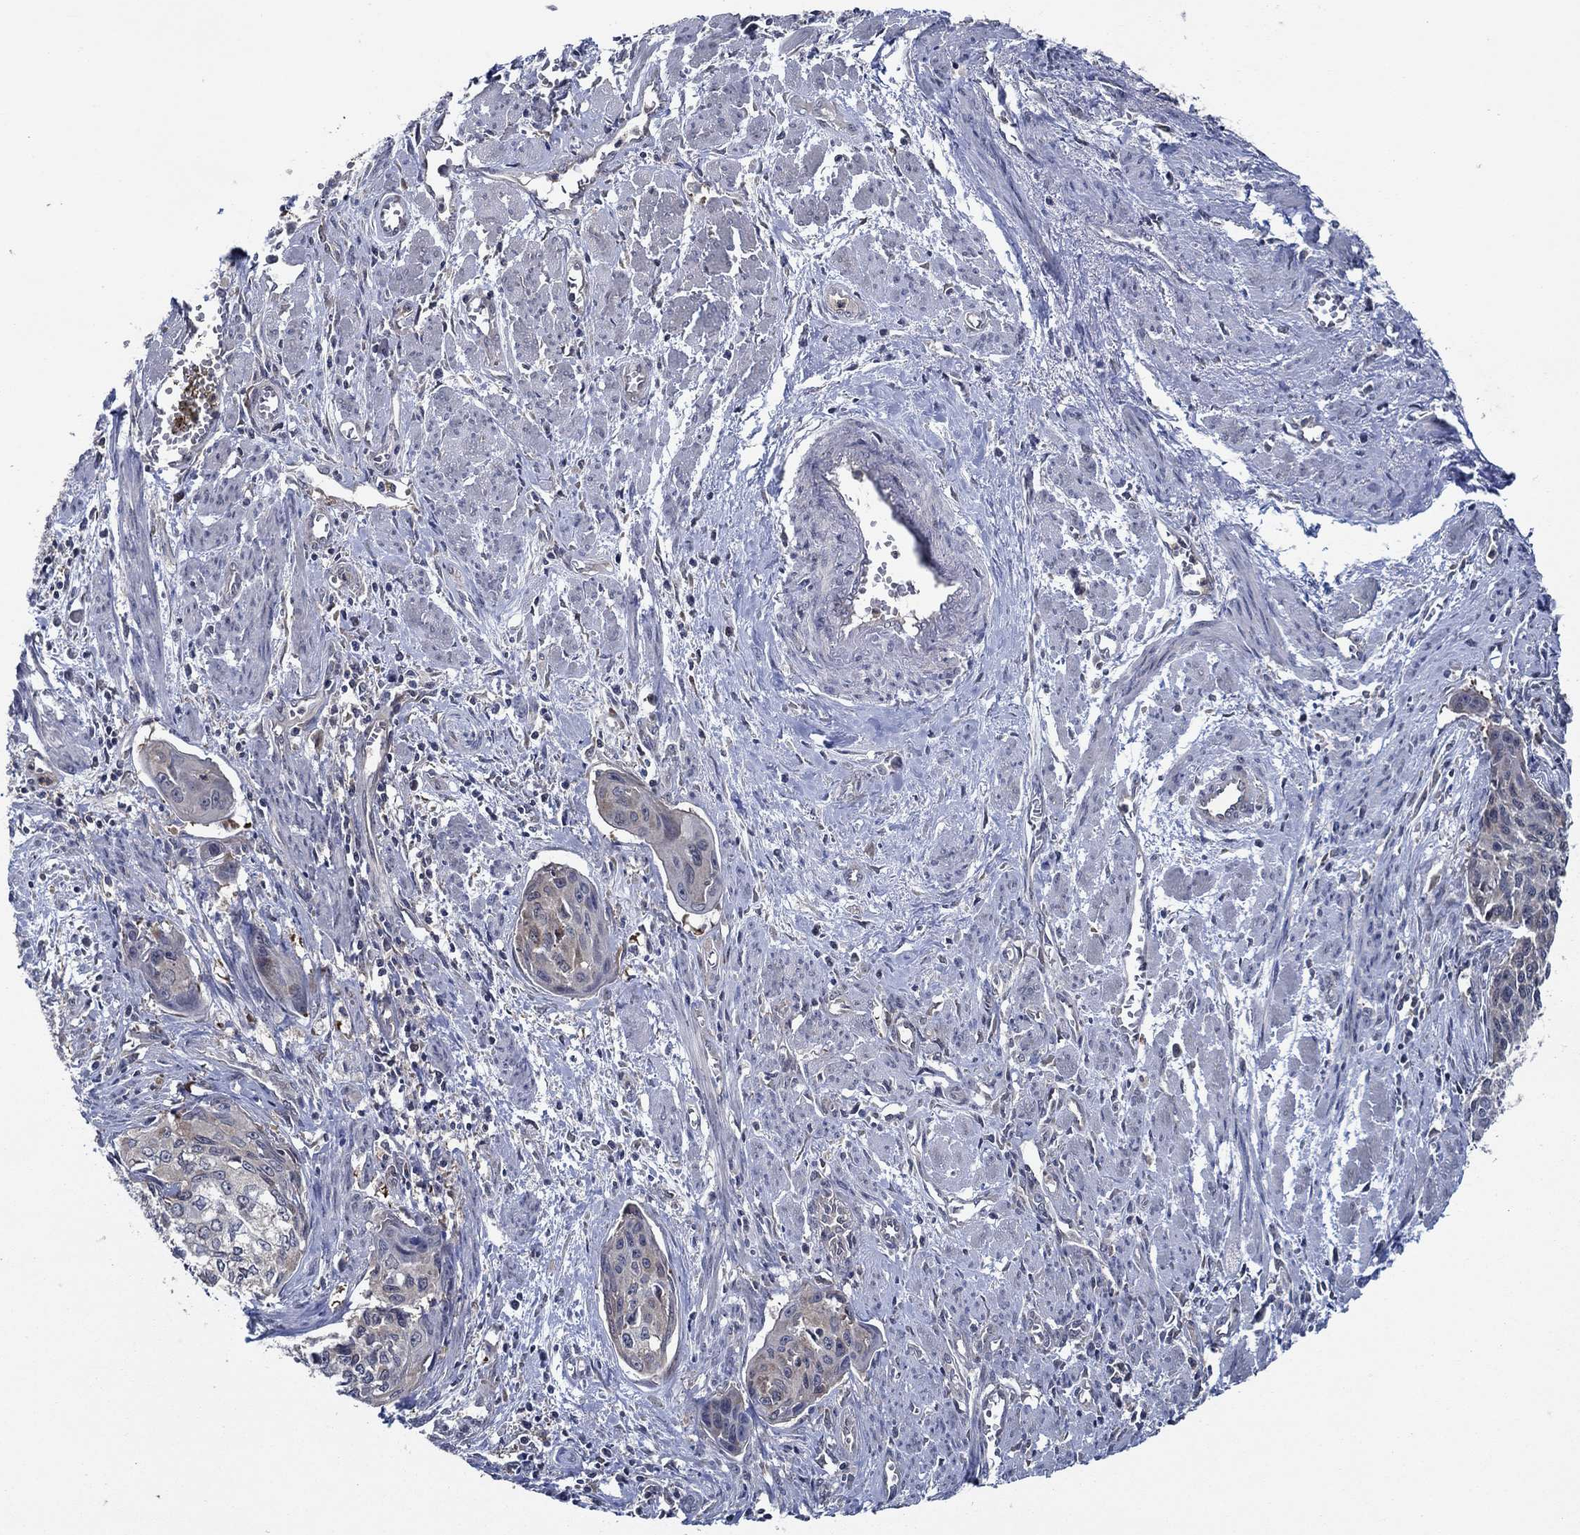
{"staining": {"intensity": "weak", "quantity": "<25%", "location": "cytoplasmic/membranous"}, "tissue": "cervical cancer", "cell_type": "Tumor cells", "image_type": "cancer", "snomed": [{"axis": "morphology", "description": "Squamous cell carcinoma, NOS"}, {"axis": "topography", "description": "Cervix"}], "caption": "Immunohistochemistry (IHC) micrograph of neoplastic tissue: human squamous cell carcinoma (cervical) stained with DAB (3,3'-diaminobenzidine) shows no significant protein expression in tumor cells.", "gene": "DACT1", "patient": {"sex": "female", "age": 58}}